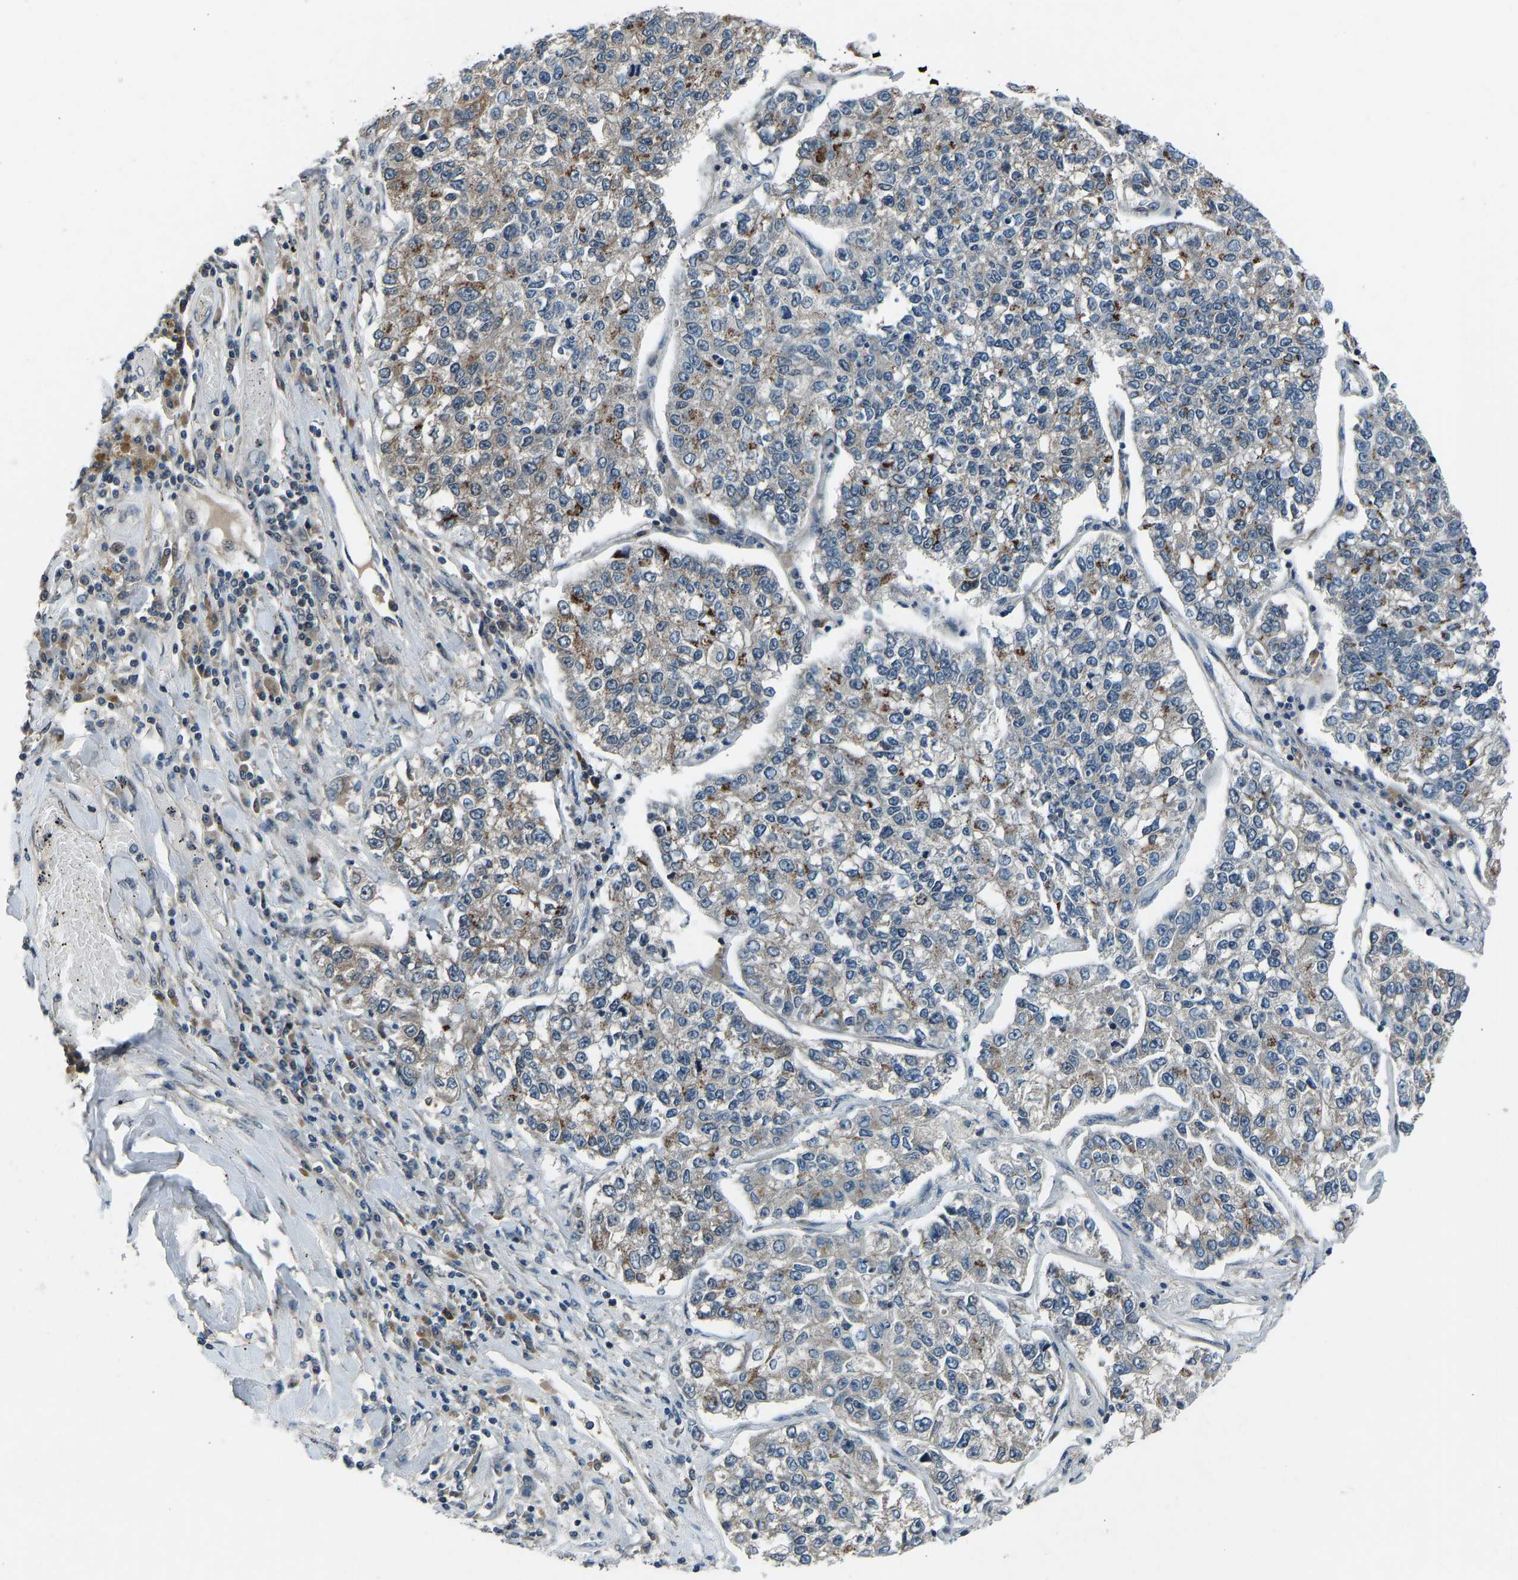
{"staining": {"intensity": "moderate", "quantity": "<25%", "location": "cytoplasmic/membranous"}, "tissue": "lung cancer", "cell_type": "Tumor cells", "image_type": "cancer", "snomed": [{"axis": "morphology", "description": "Adenocarcinoma, NOS"}, {"axis": "topography", "description": "Lung"}], "caption": "An immunohistochemistry micrograph of neoplastic tissue is shown. Protein staining in brown labels moderate cytoplasmic/membranous positivity in lung adenocarcinoma within tumor cells.", "gene": "RLIM", "patient": {"sex": "male", "age": 49}}